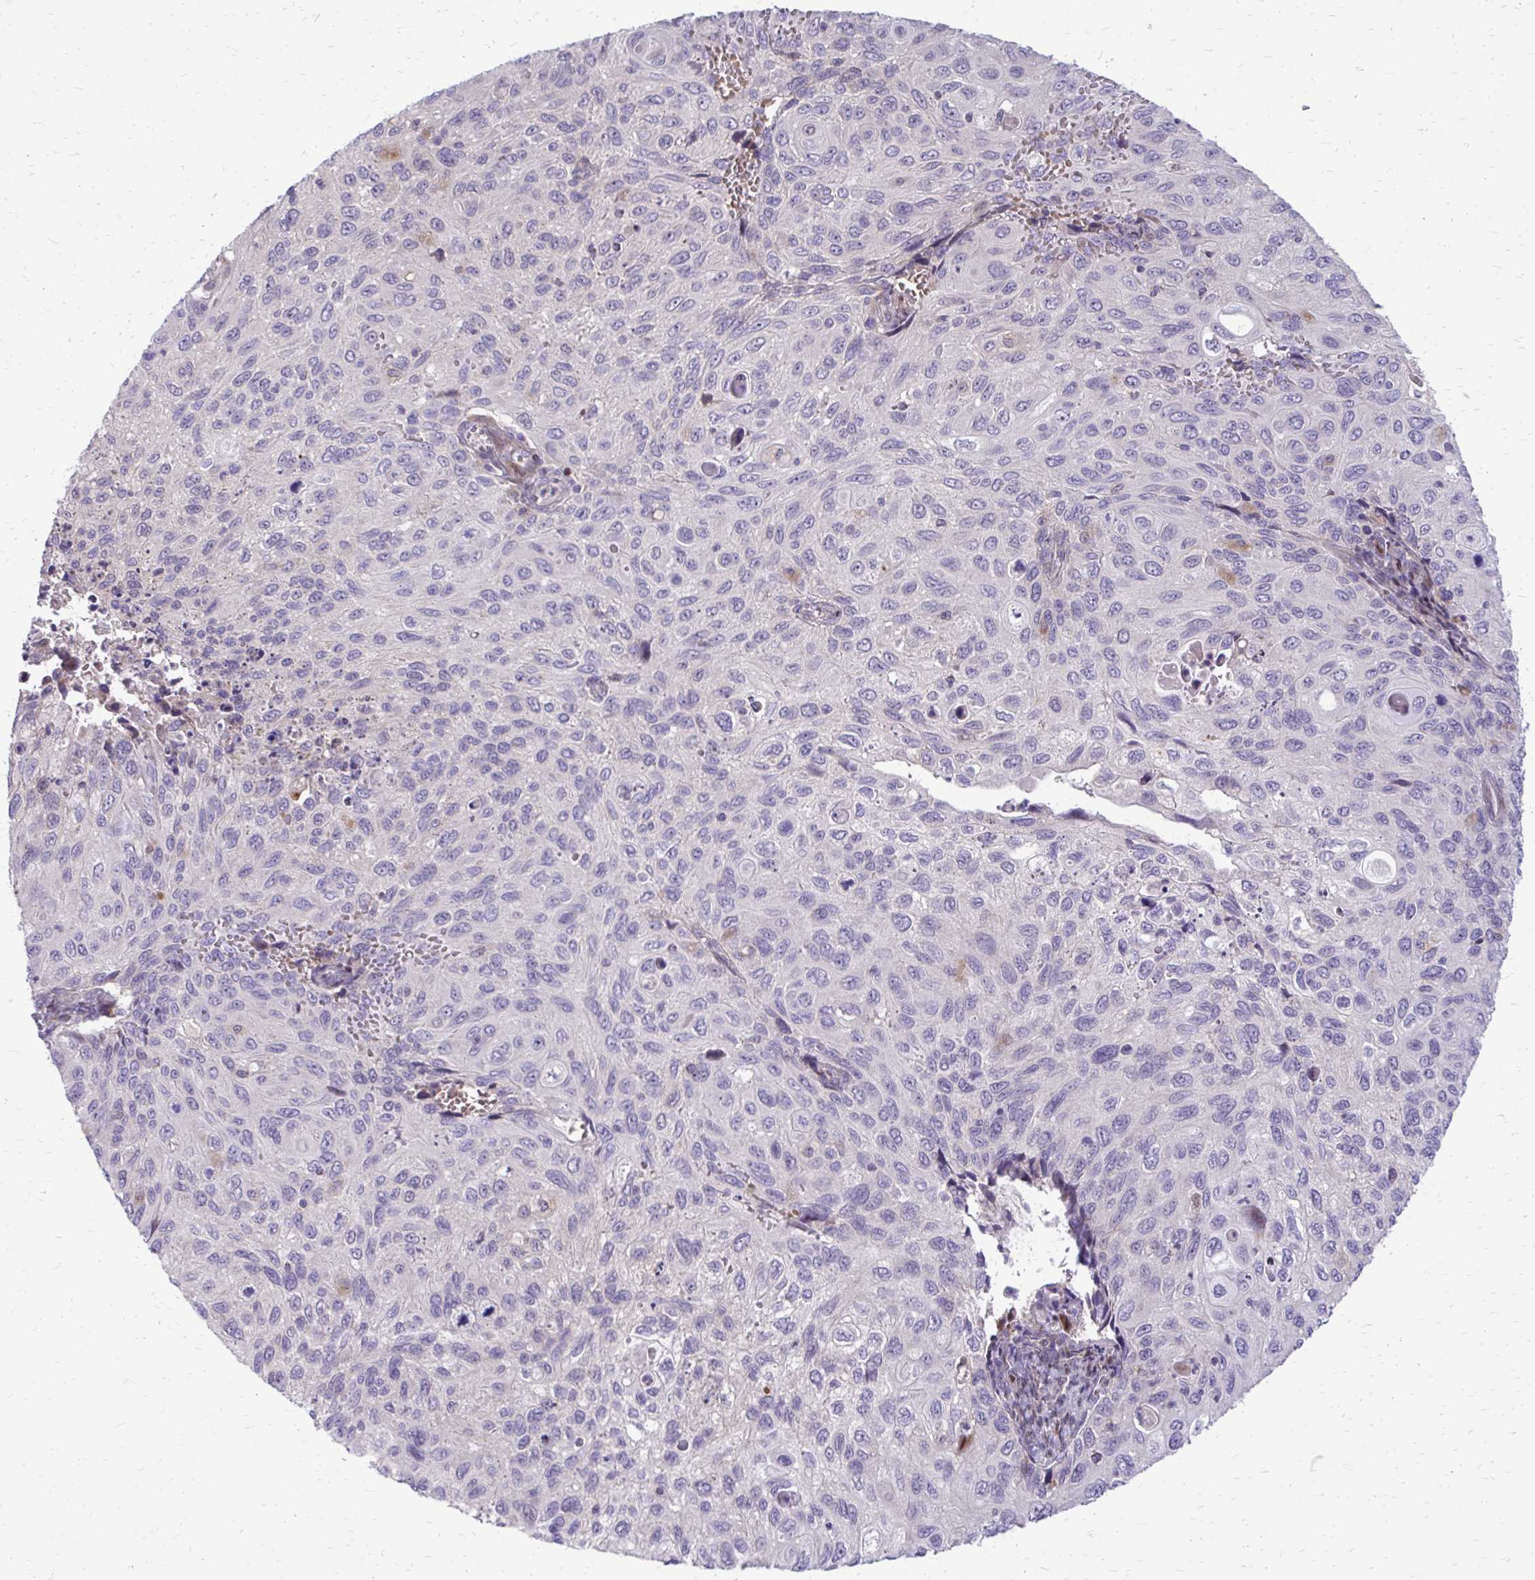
{"staining": {"intensity": "negative", "quantity": "none", "location": "none"}, "tissue": "cervical cancer", "cell_type": "Tumor cells", "image_type": "cancer", "snomed": [{"axis": "morphology", "description": "Squamous cell carcinoma, NOS"}, {"axis": "topography", "description": "Cervix"}], "caption": "IHC histopathology image of human squamous cell carcinoma (cervical) stained for a protein (brown), which displays no positivity in tumor cells.", "gene": "PPDPFL", "patient": {"sex": "female", "age": 70}}